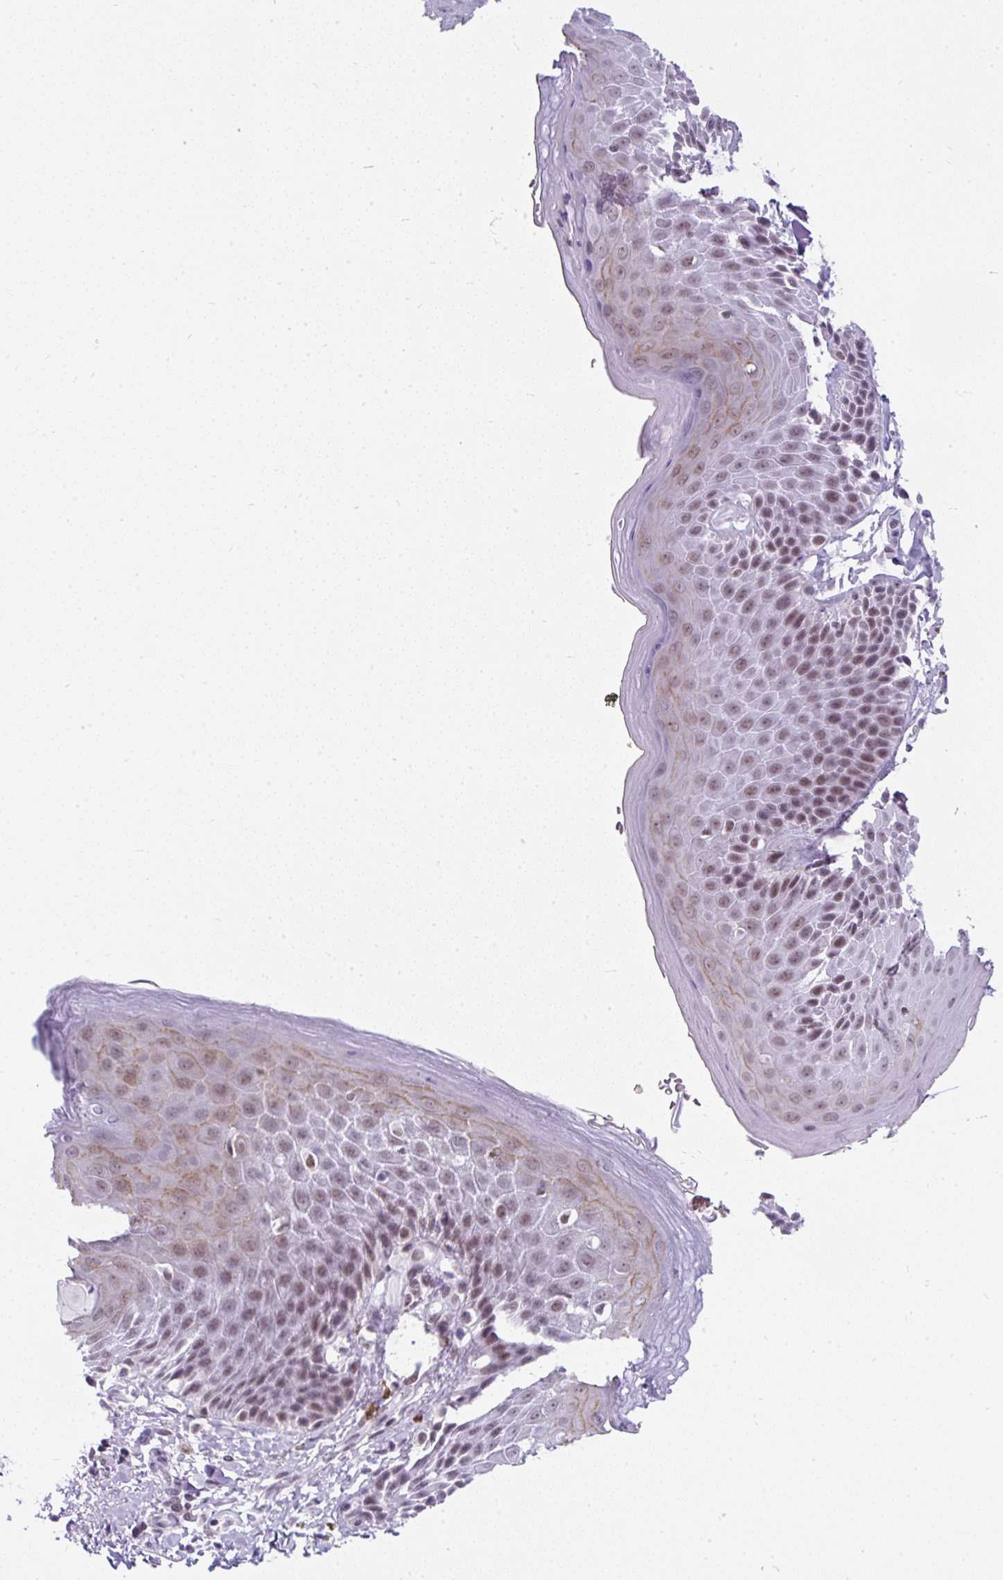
{"staining": {"intensity": "moderate", "quantity": "25%-75%", "location": "cytoplasmic/membranous,nuclear"}, "tissue": "skin", "cell_type": "Epidermal cells", "image_type": "normal", "snomed": [{"axis": "morphology", "description": "Normal tissue, NOS"}, {"axis": "topography", "description": "Peripheral nerve tissue"}], "caption": "Protein expression analysis of normal human skin reveals moderate cytoplasmic/membranous,nuclear expression in about 25%-75% of epidermal cells.", "gene": "PLCXD2", "patient": {"sex": "male", "age": 51}}